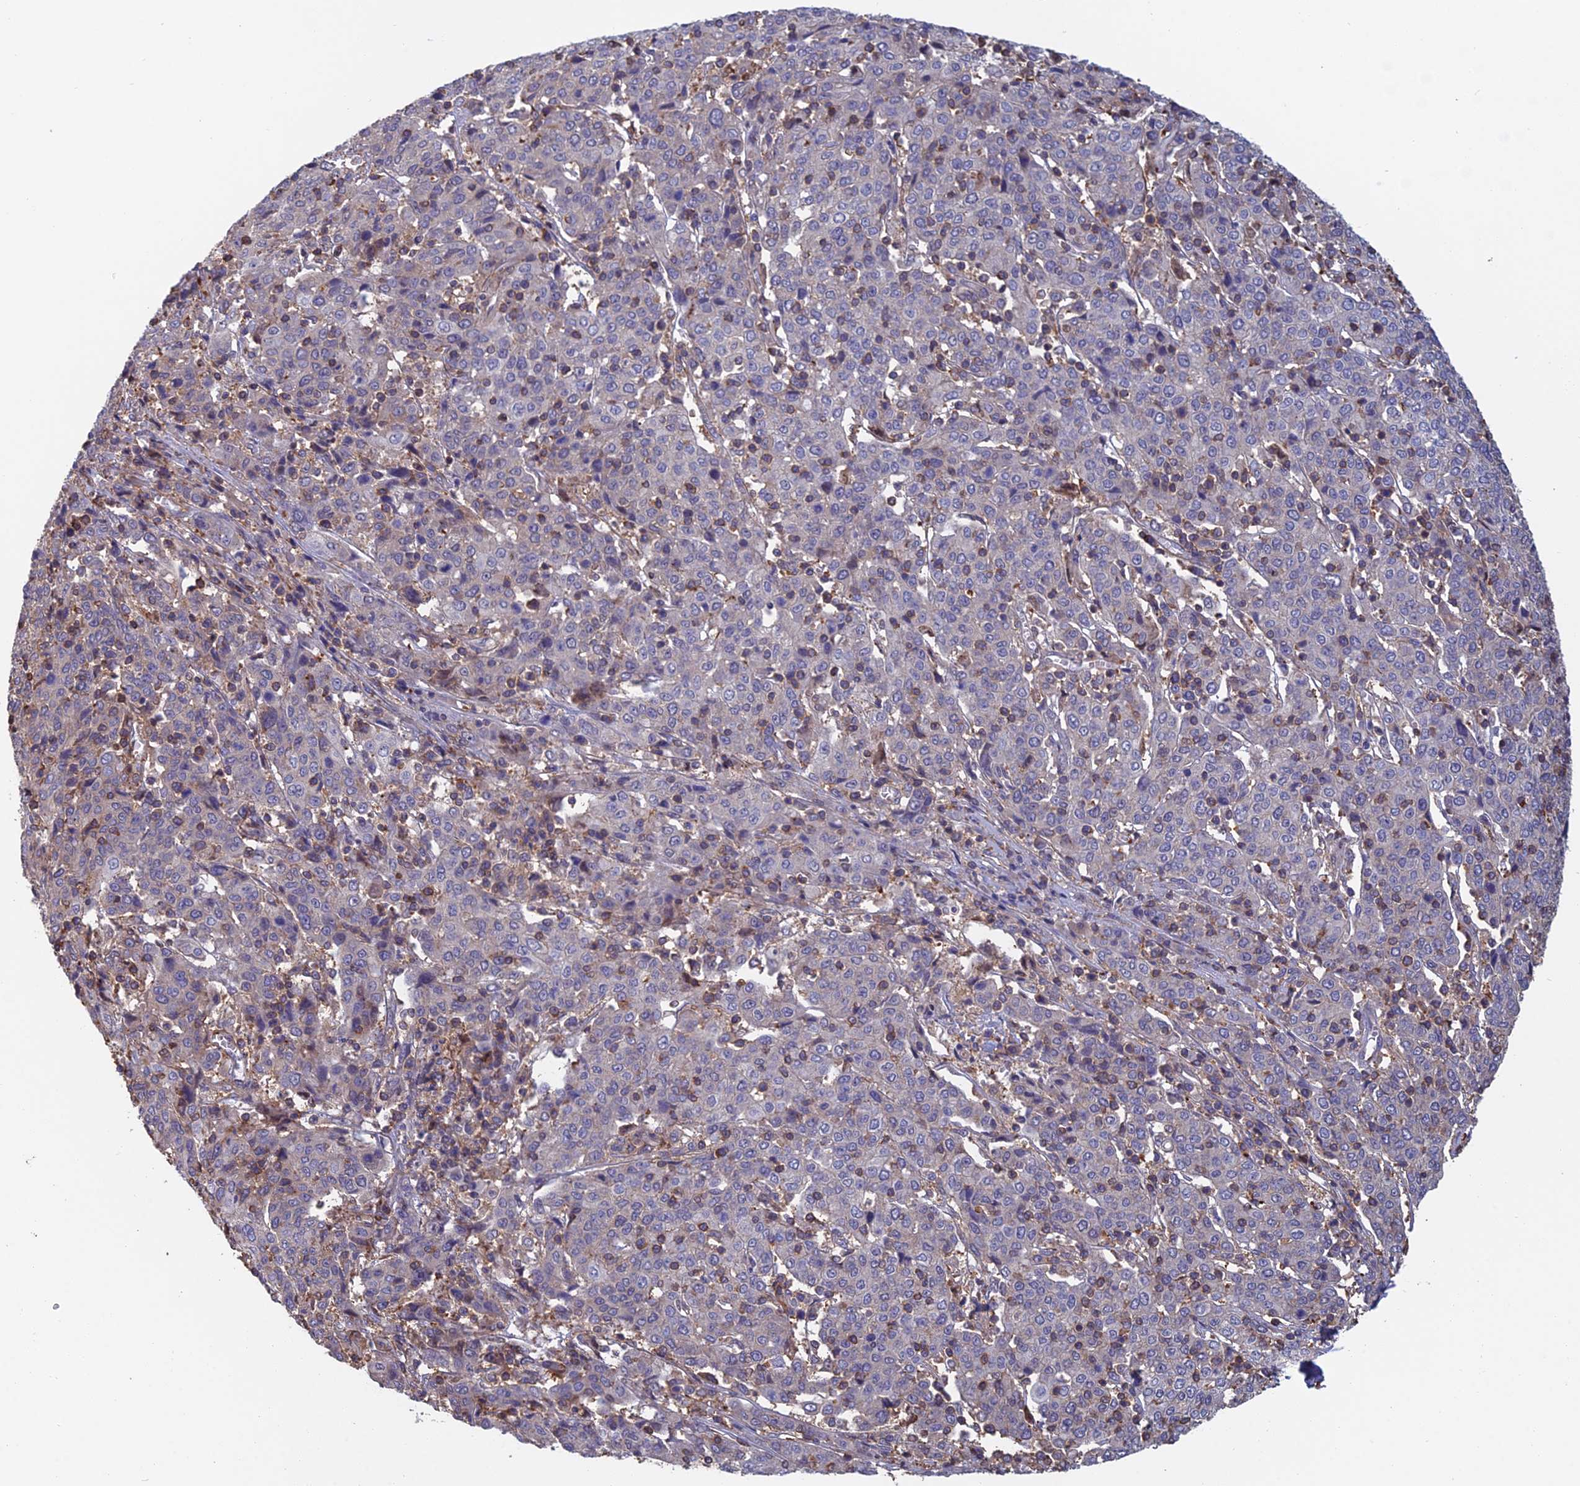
{"staining": {"intensity": "negative", "quantity": "none", "location": "none"}, "tissue": "cervical cancer", "cell_type": "Tumor cells", "image_type": "cancer", "snomed": [{"axis": "morphology", "description": "Squamous cell carcinoma, NOS"}, {"axis": "topography", "description": "Cervix"}], "caption": "There is no significant positivity in tumor cells of squamous cell carcinoma (cervical). (Stains: DAB immunohistochemistry with hematoxylin counter stain, Microscopy: brightfield microscopy at high magnification).", "gene": "C15orf62", "patient": {"sex": "female", "age": 67}}